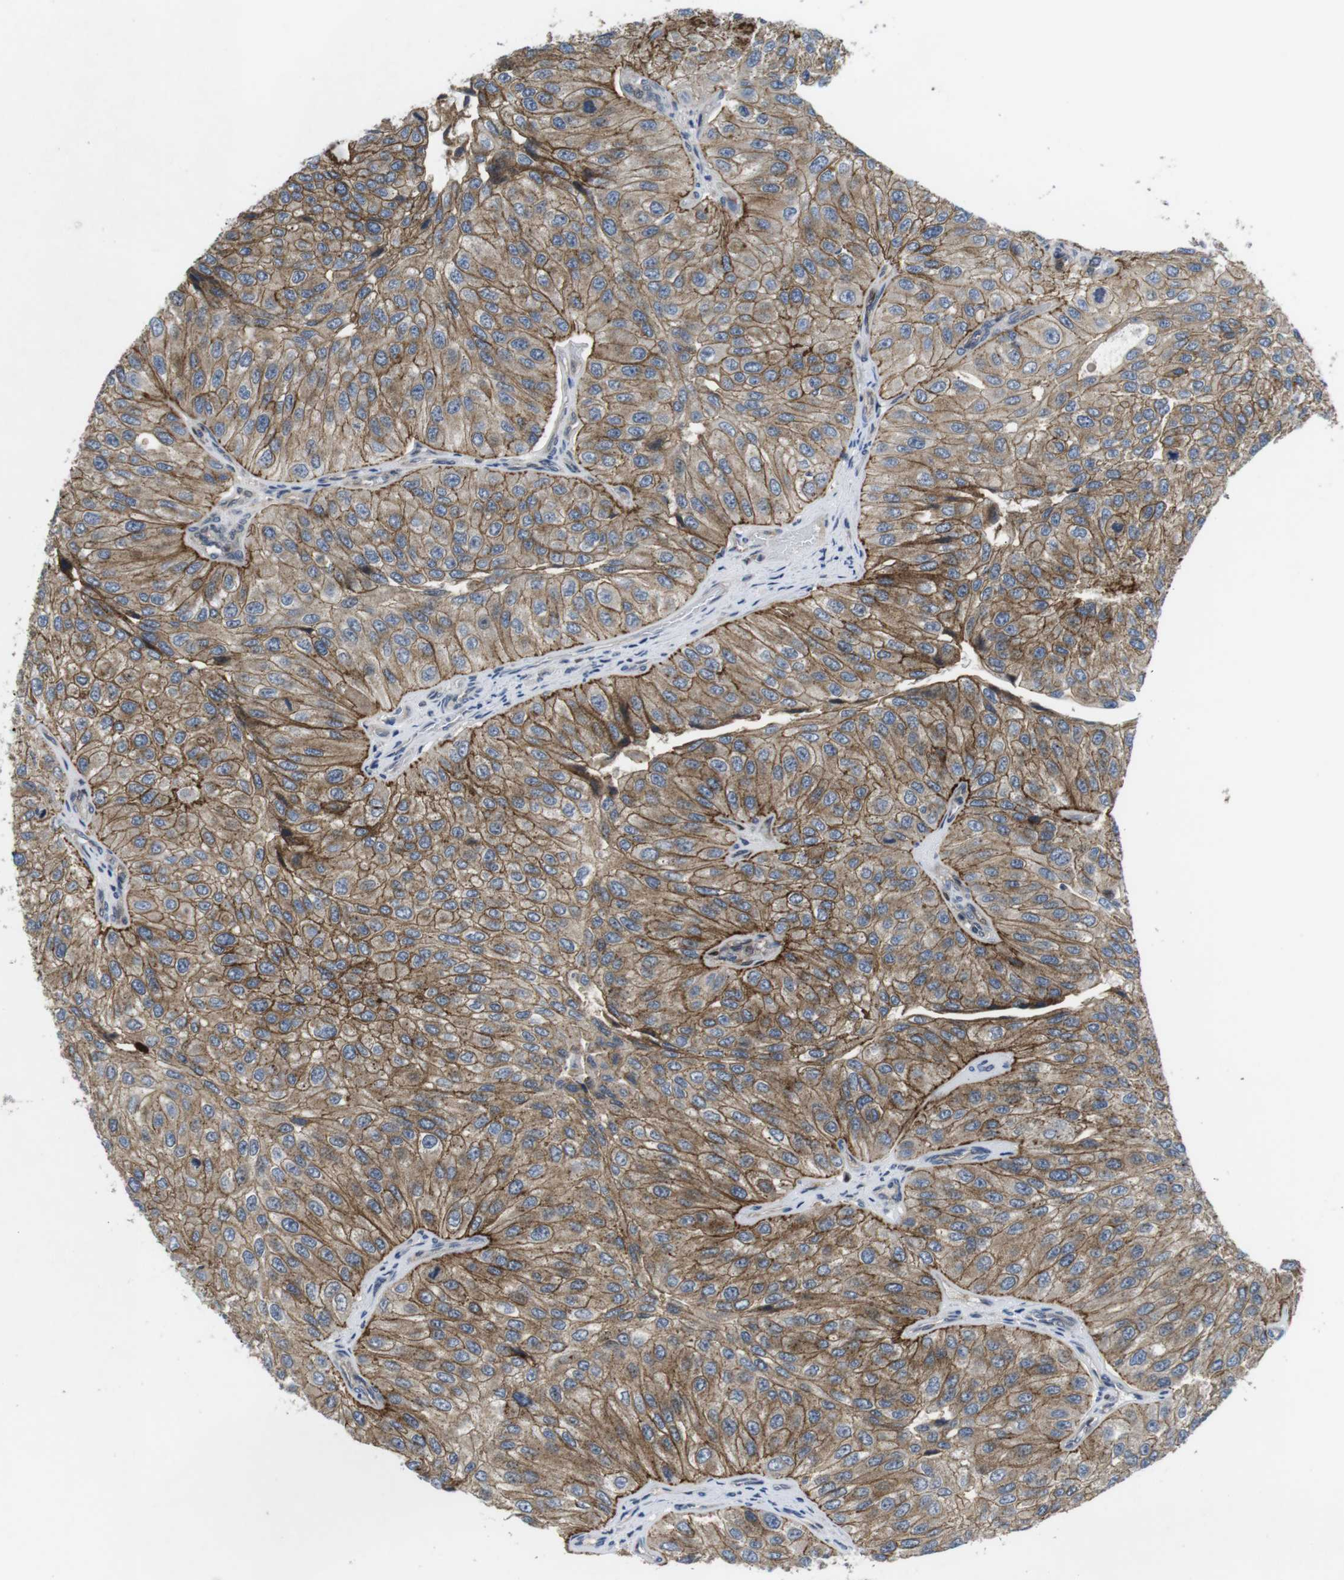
{"staining": {"intensity": "moderate", "quantity": ">75%", "location": "cytoplasmic/membranous"}, "tissue": "urothelial cancer", "cell_type": "Tumor cells", "image_type": "cancer", "snomed": [{"axis": "morphology", "description": "Urothelial carcinoma, High grade"}, {"axis": "topography", "description": "Kidney"}, {"axis": "topography", "description": "Urinary bladder"}], "caption": "The immunohistochemical stain labels moderate cytoplasmic/membranous expression in tumor cells of urothelial cancer tissue.", "gene": "NECTIN1", "patient": {"sex": "male", "age": 77}}